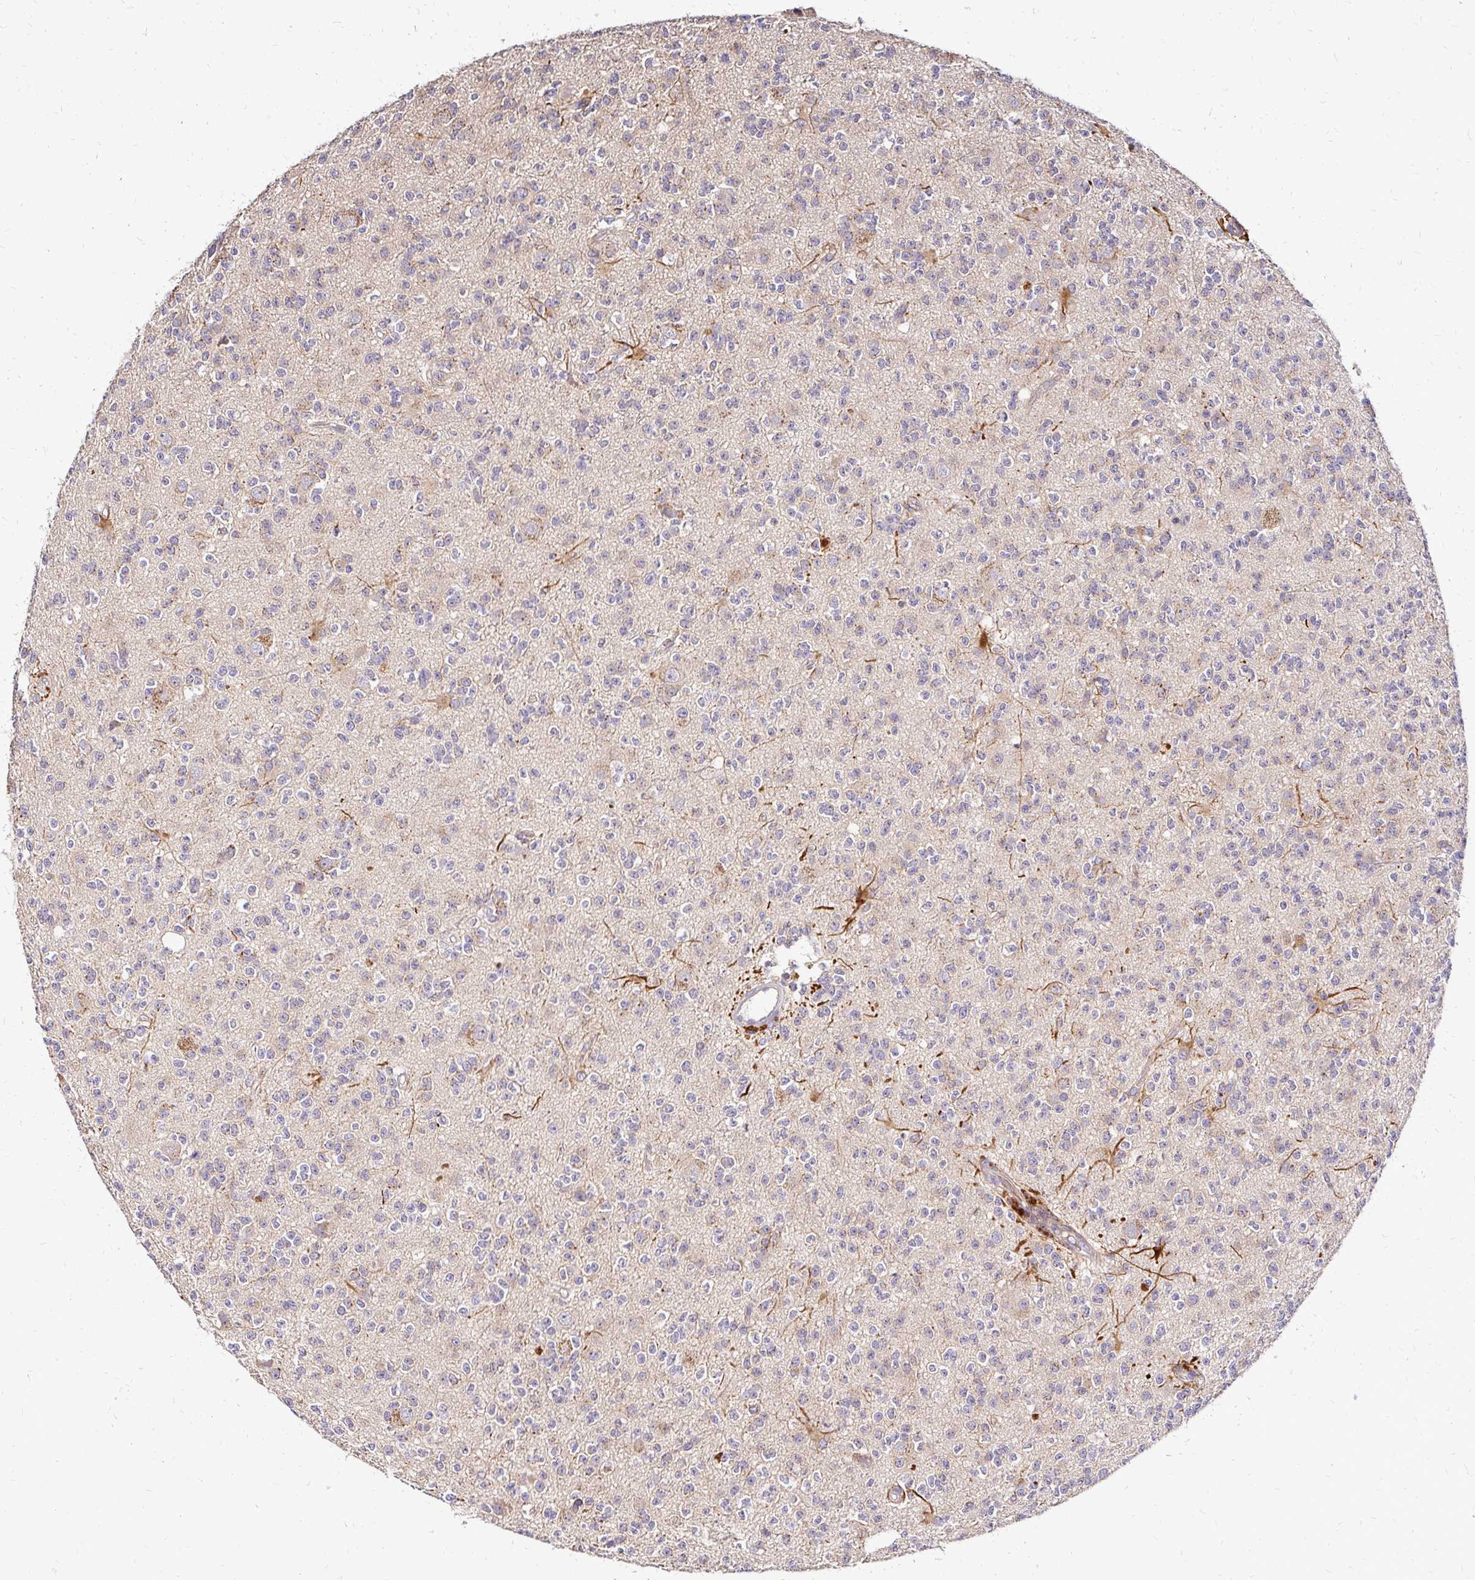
{"staining": {"intensity": "negative", "quantity": "none", "location": "none"}, "tissue": "glioma", "cell_type": "Tumor cells", "image_type": "cancer", "snomed": [{"axis": "morphology", "description": "Glioma, malignant, High grade"}, {"axis": "topography", "description": "Brain"}], "caption": "There is no significant positivity in tumor cells of malignant high-grade glioma.", "gene": "IDUA", "patient": {"sex": "male", "age": 36}}